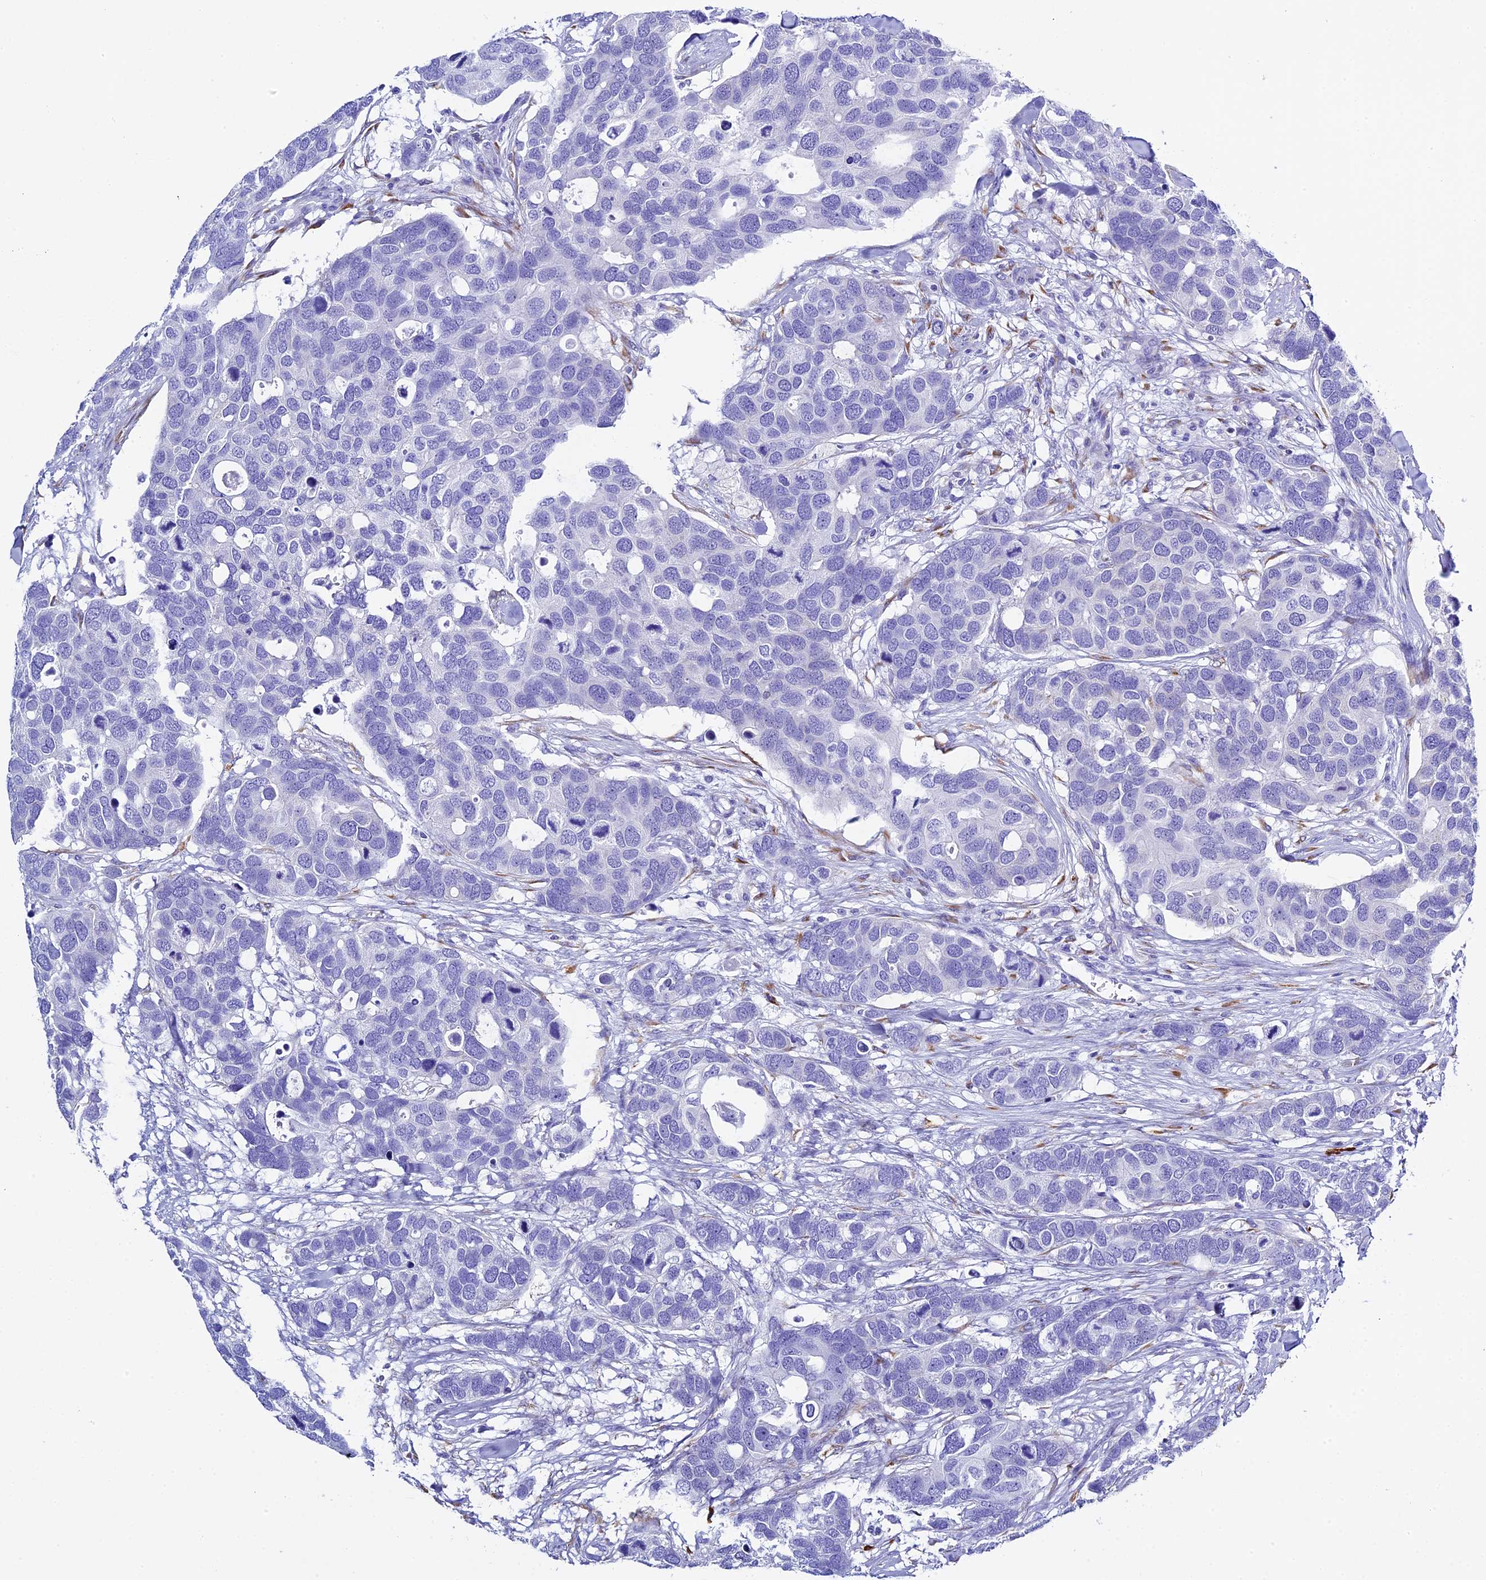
{"staining": {"intensity": "negative", "quantity": "none", "location": "none"}, "tissue": "breast cancer", "cell_type": "Tumor cells", "image_type": "cancer", "snomed": [{"axis": "morphology", "description": "Duct carcinoma"}, {"axis": "topography", "description": "Breast"}], "caption": "Immunohistochemistry (IHC) photomicrograph of neoplastic tissue: breast cancer (intraductal carcinoma) stained with DAB (3,3'-diaminobenzidine) exhibits no significant protein positivity in tumor cells.", "gene": "FKBP11", "patient": {"sex": "female", "age": 83}}